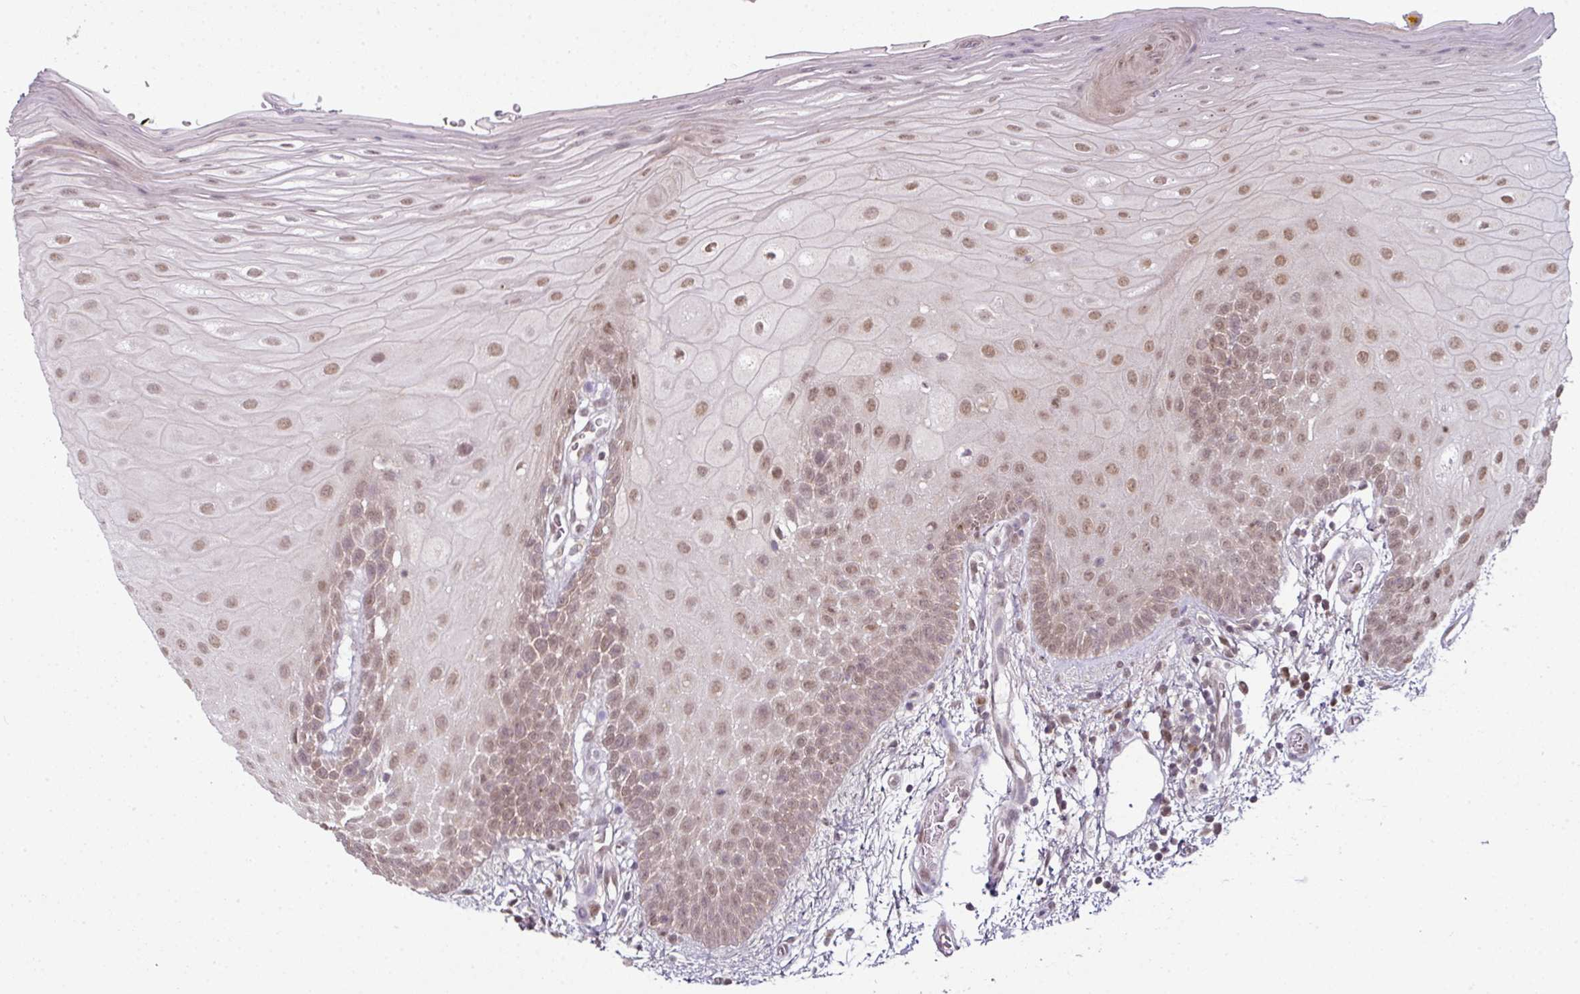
{"staining": {"intensity": "moderate", "quantity": "25%-75%", "location": "cytoplasmic/membranous,nuclear"}, "tissue": "oral mucosa", "cell_type": "Squamous epithelial cells", "image_type": "normal", "snomed": [{"axis": "morphology", "description": "Normal tissue, NOS"}, {"axis": "morphology", "description": "Squamous cell carcinoma, NOS"}, {"axis": "topography", "description": "Oral tissue"}, {"axis": "topography", "description": "Tounge, NOS"}, {"axis": "topography", "description": "Head-Neck"}], "caption": "A histopathology image showing moderate cytoplasmic/membranous,nuclear staining in about 25%-75% of squamous epithelial cells in unremarkable oral mucosa, as visualized by brown immunohistochemical staining.", "gene": "DERPC", "patient": {"sex": "male", "age": 76}}